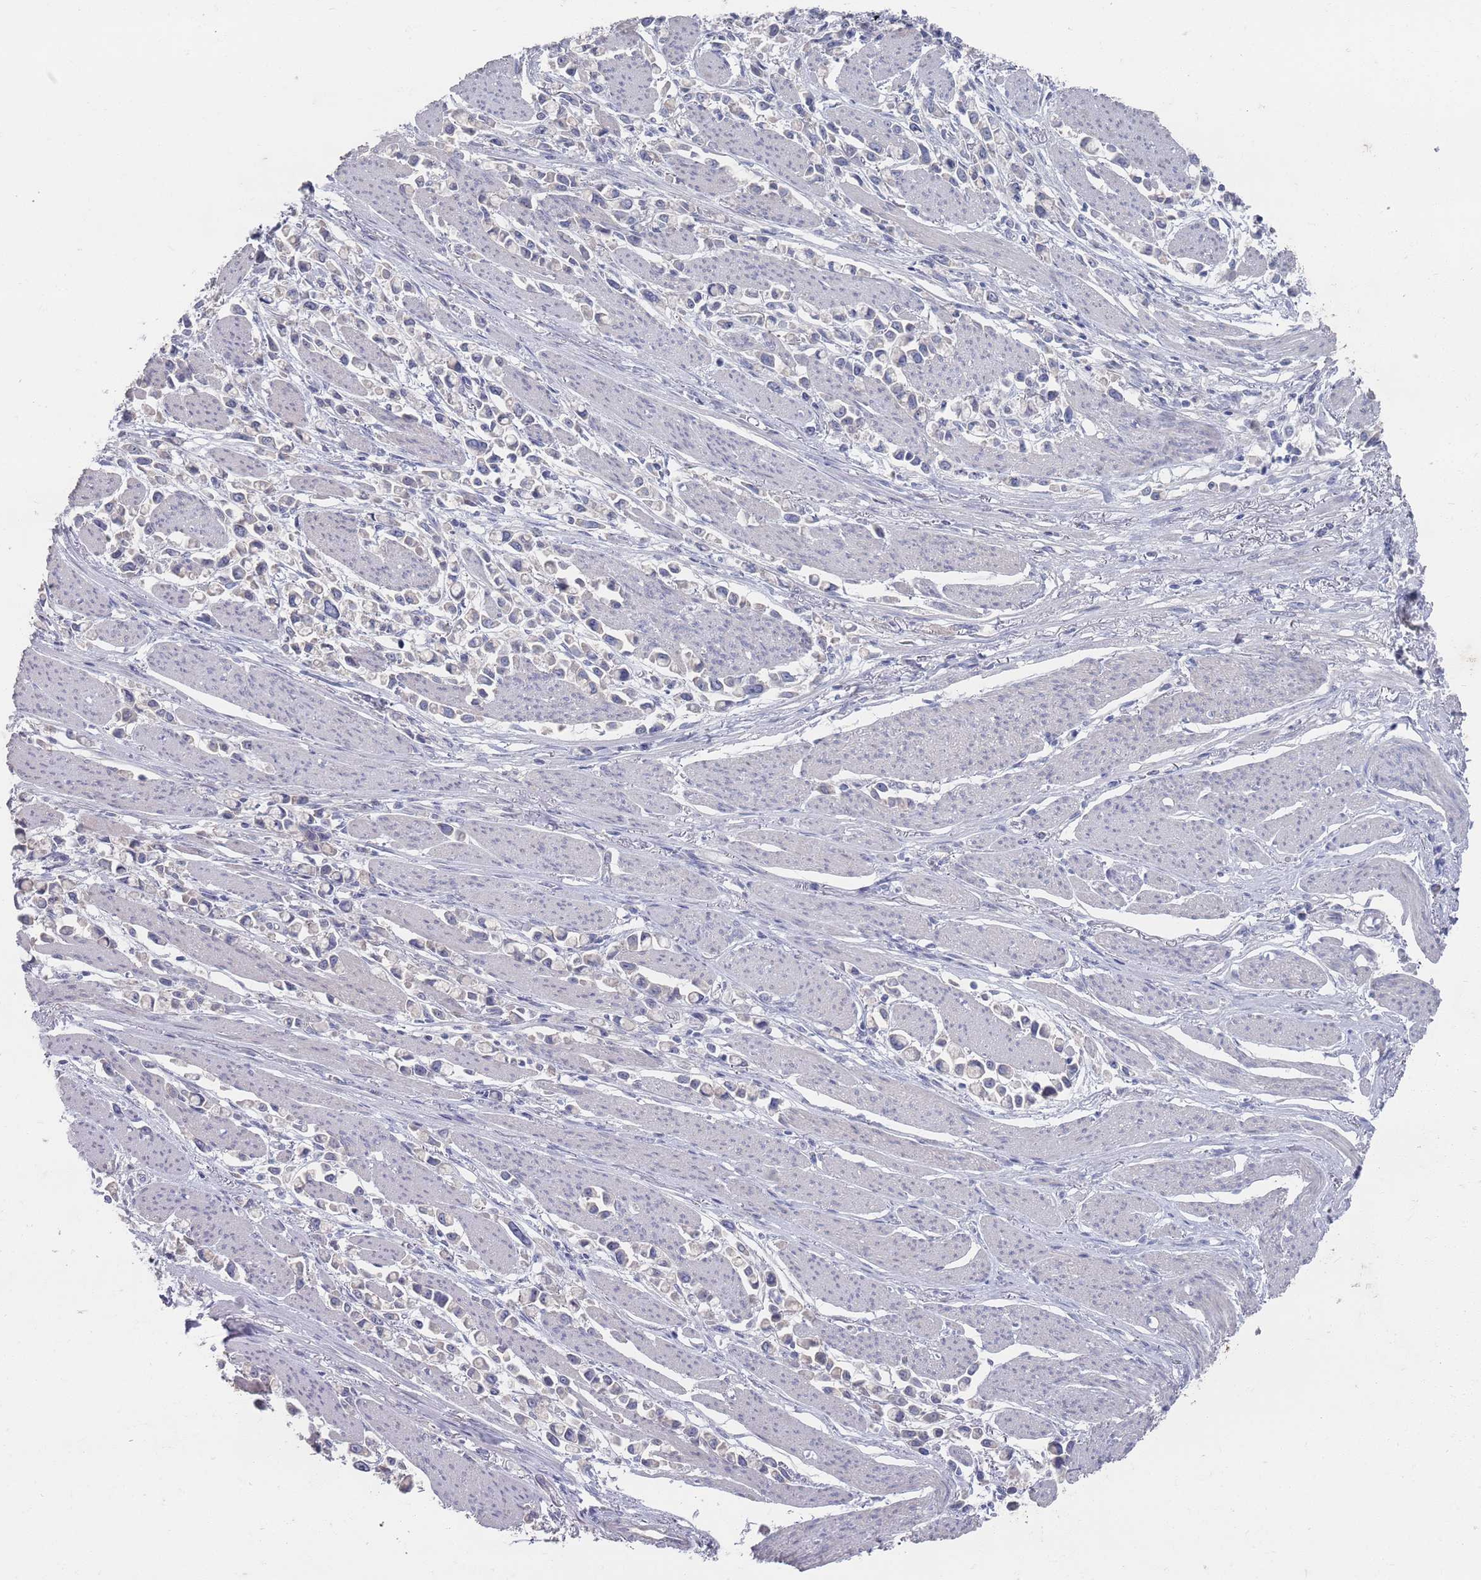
{"staining": {"intensity": "negative", "quantity": "none", "location": "none"}, "tissue": "stomach cancer", "cell_type": "Tumor cells", "image_type": "cancer", "snomed": [{"axis": "morphology", "description": "Adenocarcinoma, NOS"}, {"axis": "topography", "description": "Stomach"}], "caption": "This is a photomicrograph of immunohistochemistry staining of stomach cancer, which shows no staining in tumor cells.", "gene": "PROM2", "patient": {"sex": "female", "age": 81}}